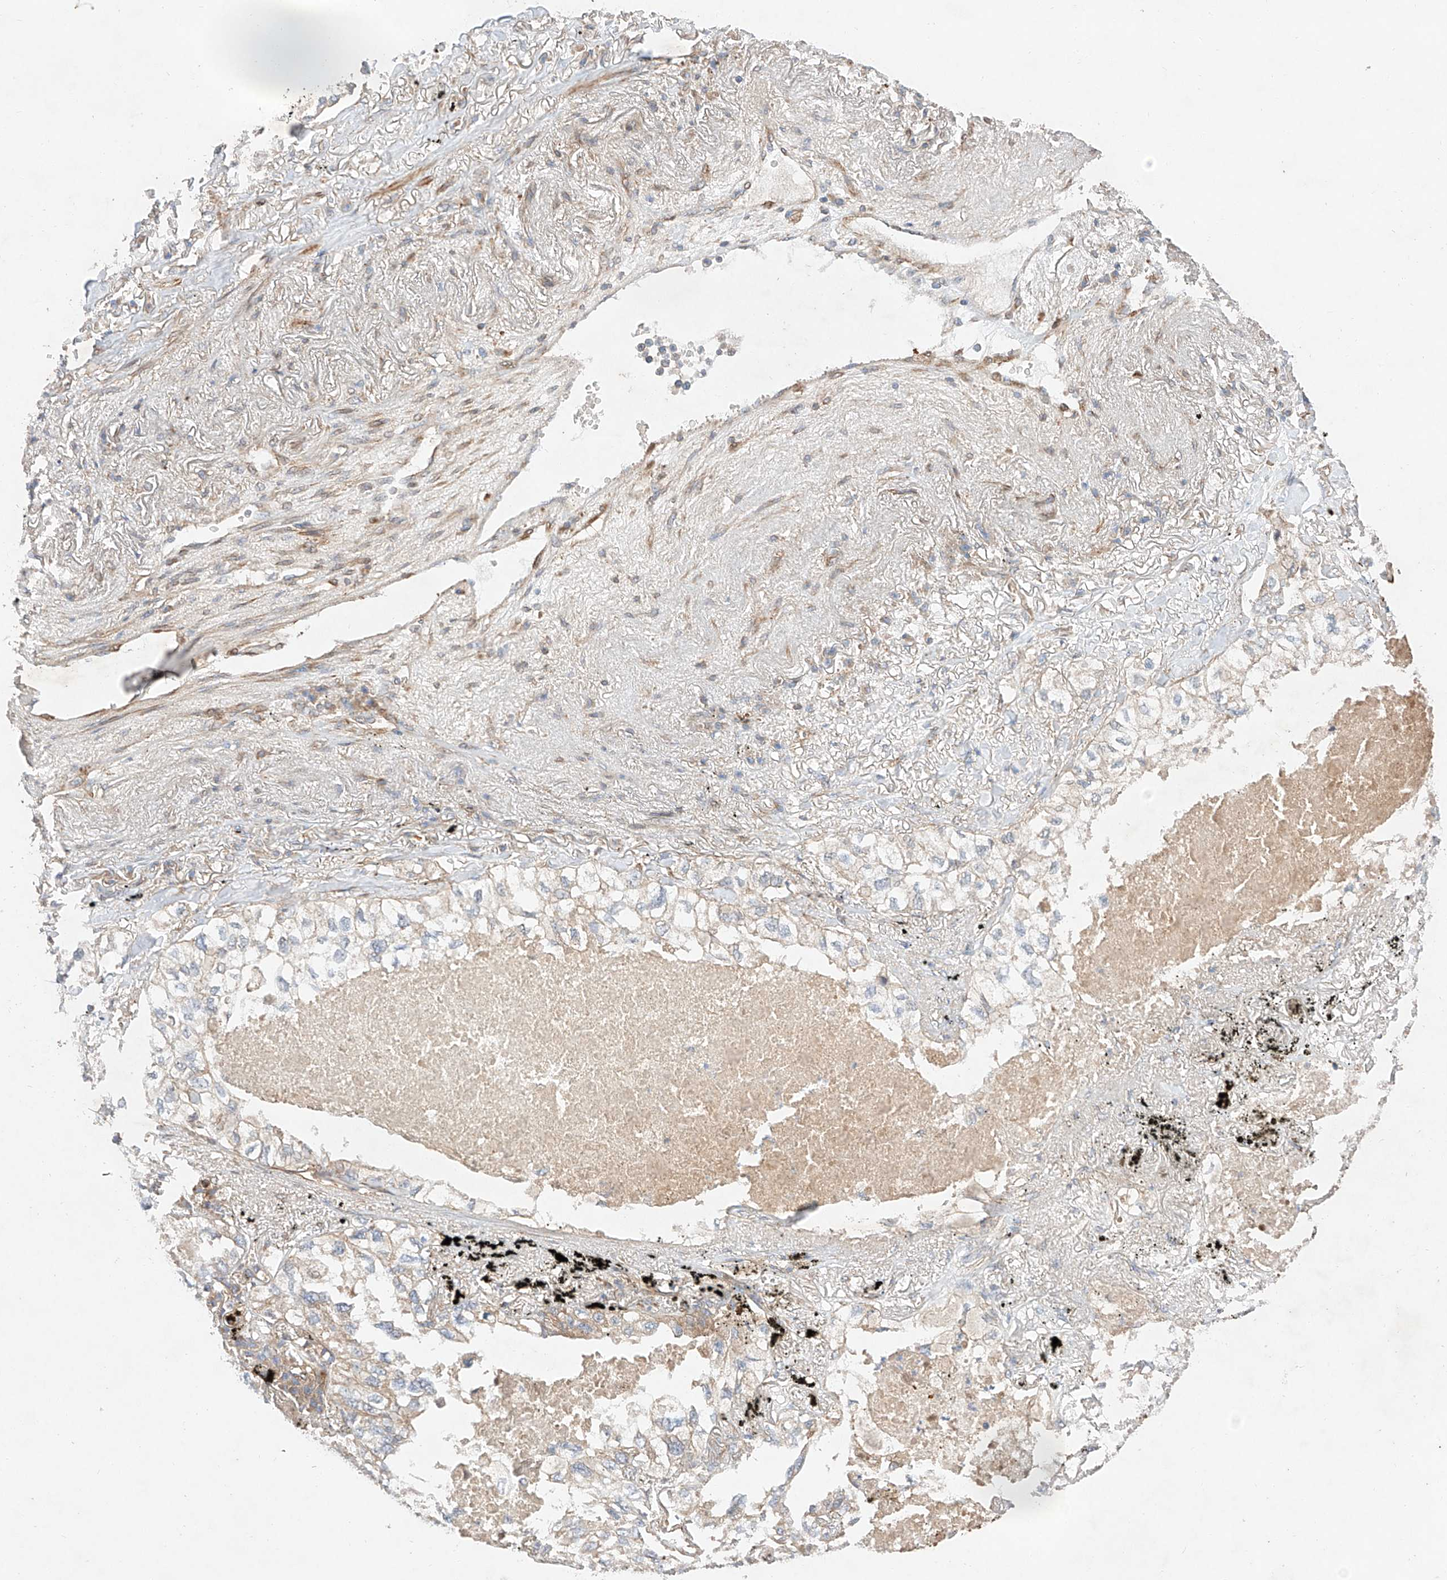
{"staining": {"intensity": "weak", "quantity": "25%-75%", "location": "cytoplasmic/membranous"}, "tissue": "lung cancer", "cell_type": "Tumor cells", "image_type": "cancer", "snomed": [{"axis": "morphology", "description": "Adenocarcinoma, NOS"}, {"axis": "topography", "description": "Lung"}], "caption": "Brown immunohistochemical staining in human lung adenocarcinoma exhibits weak cytoplasmic/membranous positivity in approximately 25%-75% of tumor cells.", "gene": "RAB23", "patient": {"sex": "male", "age": 65}}